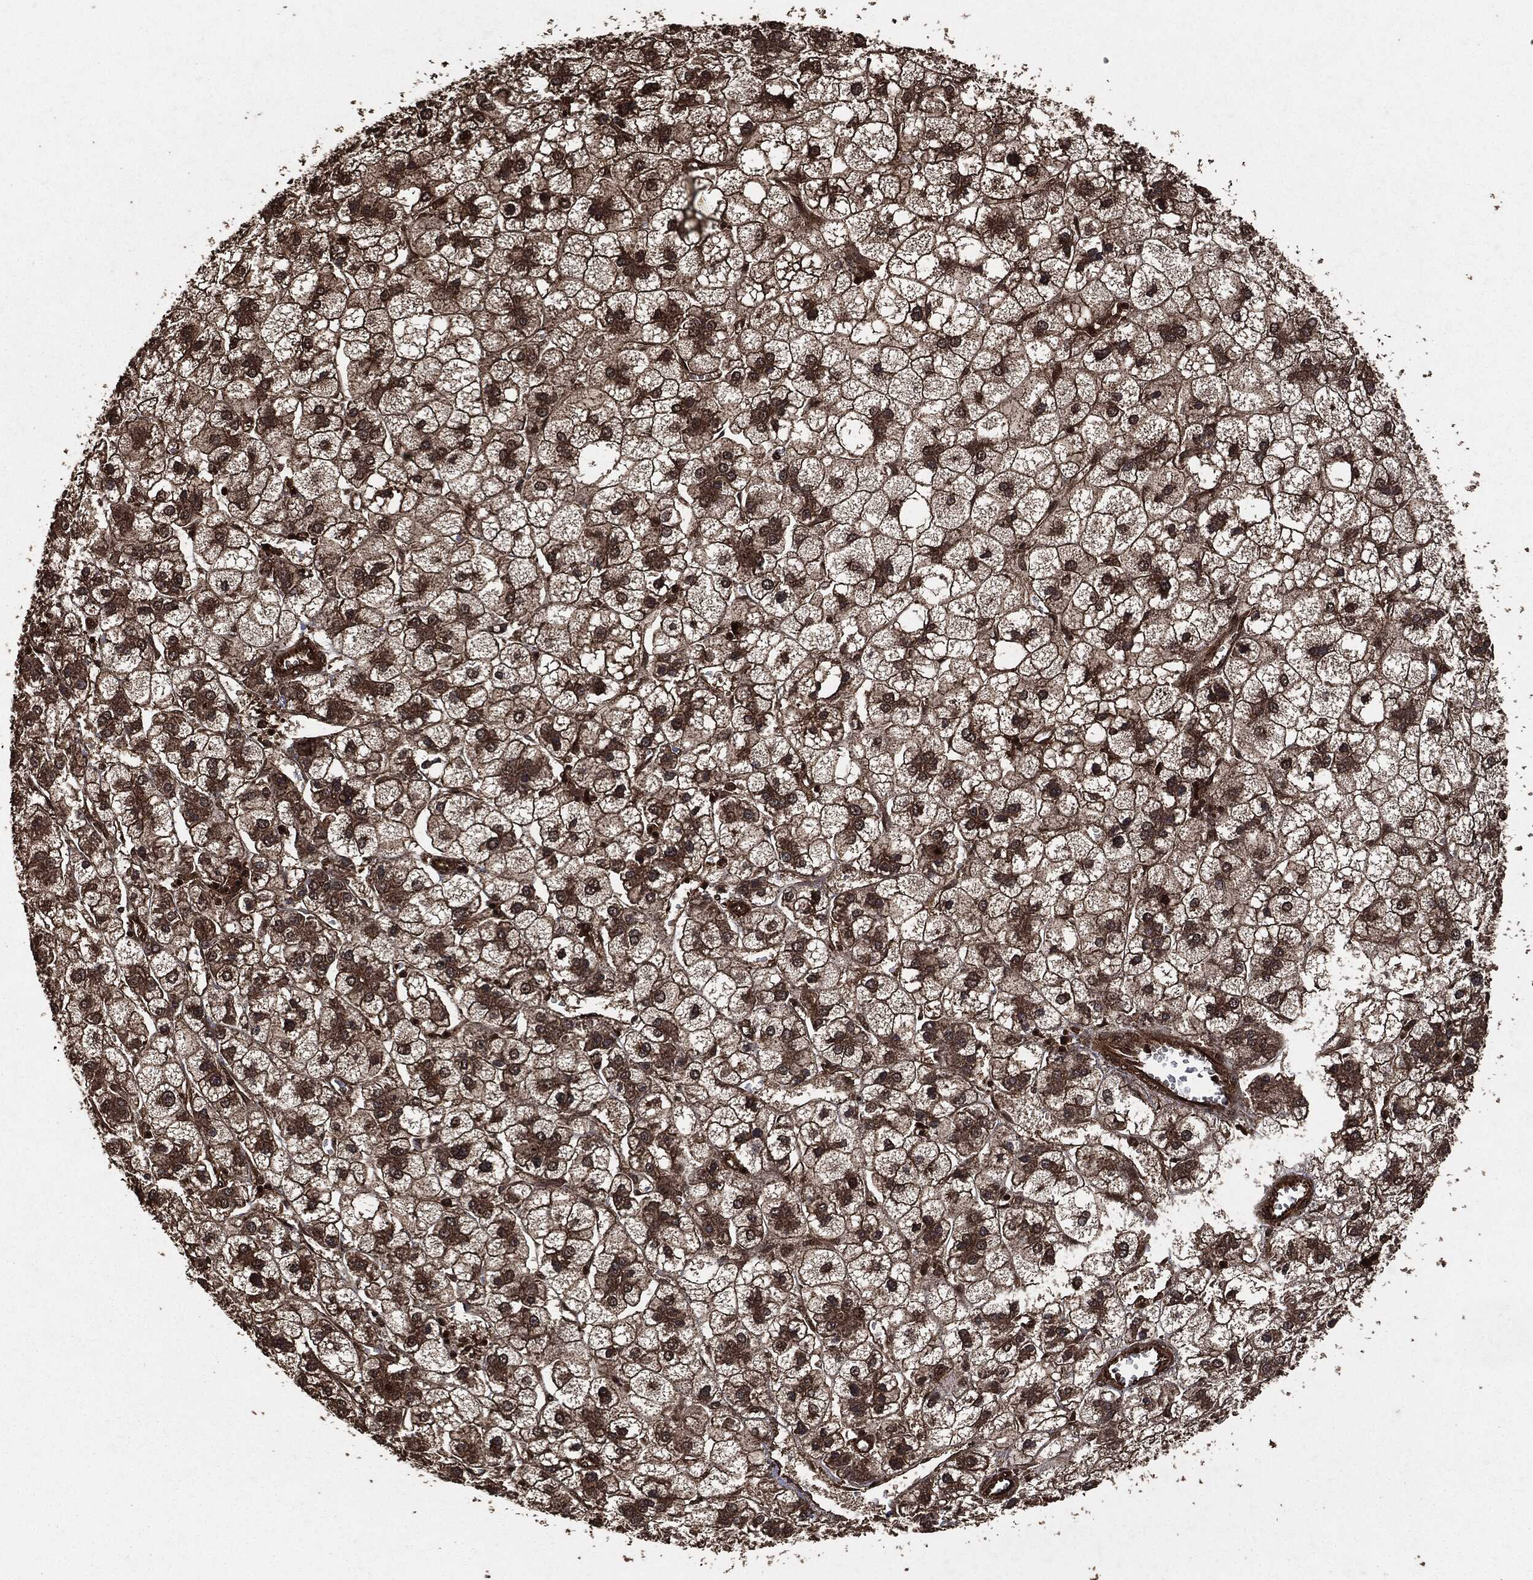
{"staining": {"intensity": "strong", "quantity": "25%-75%", "location": "cytoplasmic/membranous"}, "tissue": "liver cancer", "cell_type": "Tumor cells", "image_type": "cancer", "snomed": [{"axis": "morphology", "description": "Carcinoma, Hepatocellular, NOS"}, {"axis": "topography", "description": "Liver"}], "caption": "Immunohistochemical staining of human liver hepatocellular carcinoma demonstrates high levels of strong cytoplasmic/membranous protein staining in approximately 25%-75% of tumor cells. Nuclei are stained in blue.", "gene": "HRAS", "patient": {"sex": "male", "age": 73}}